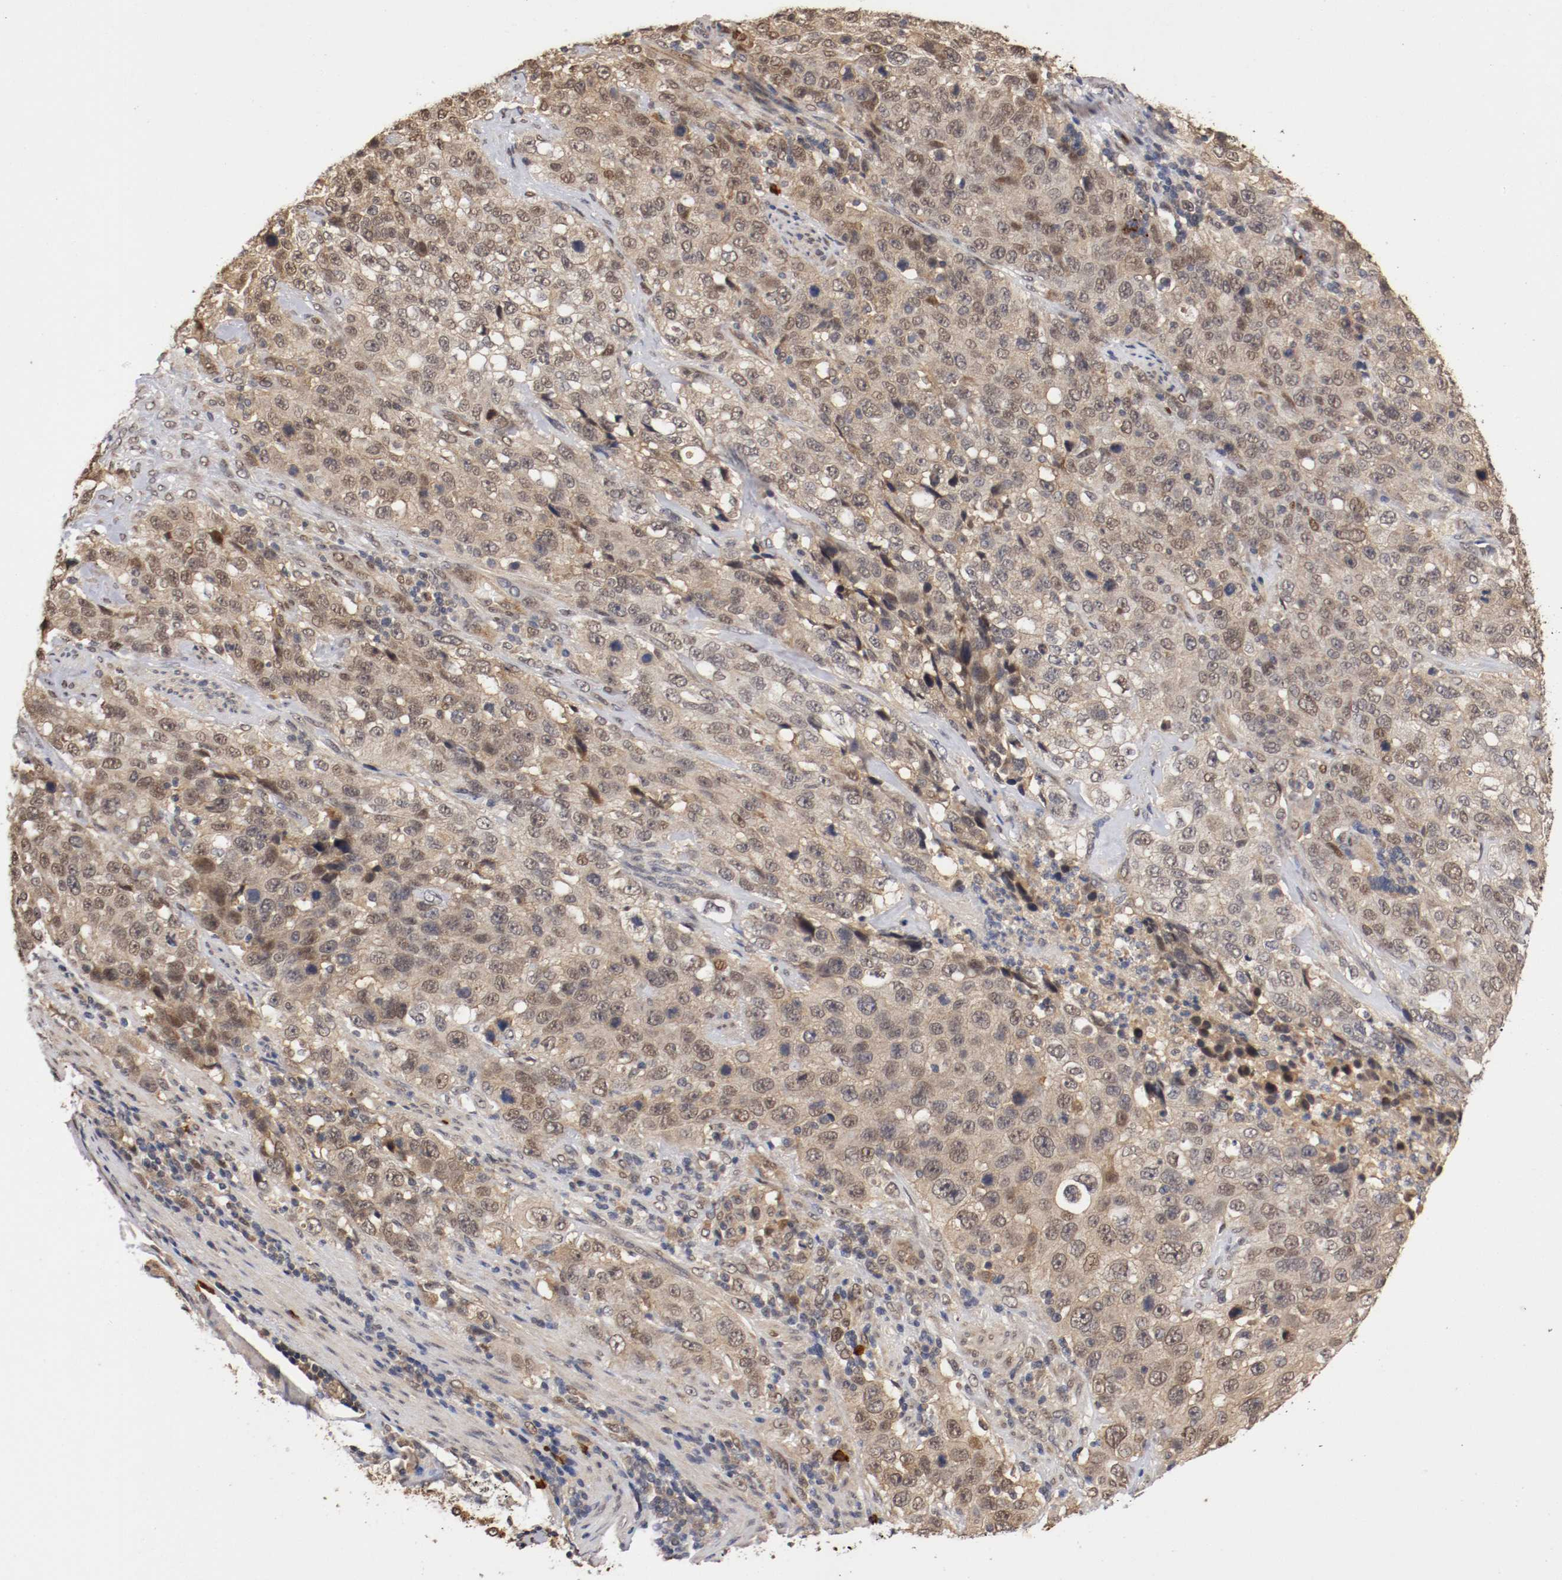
{"staining": {"intensity": "weak", "quantity": ">75%", "location": "cytoplasmic/membranous,nuclear"}, "tissue": "stomach cancer", "cell_type": "Tumor cells", "image_type": "cancer", "snomed": [{"axis": "morphology", "description": "Normal tissue, NOS"}, {"axis": "morphology", "description": "Adenocarcinoma, NOS"}, {"axis": "topography", "description": "Stomach"}], "caption": "Protein expression analysis of adenocarcinoma (stomach) demonstrates weak cytoplasmic/membranous and nuclear staining in about >75% of tumor cells. (Stains: DAB (3,3'-diaminobenzidine) in brown, nuclei in blue, Microscopy: brightfield microscopy at high magnification).", "gene": "DNMT3B", "patient": {"sex": "male", "age": 48}}